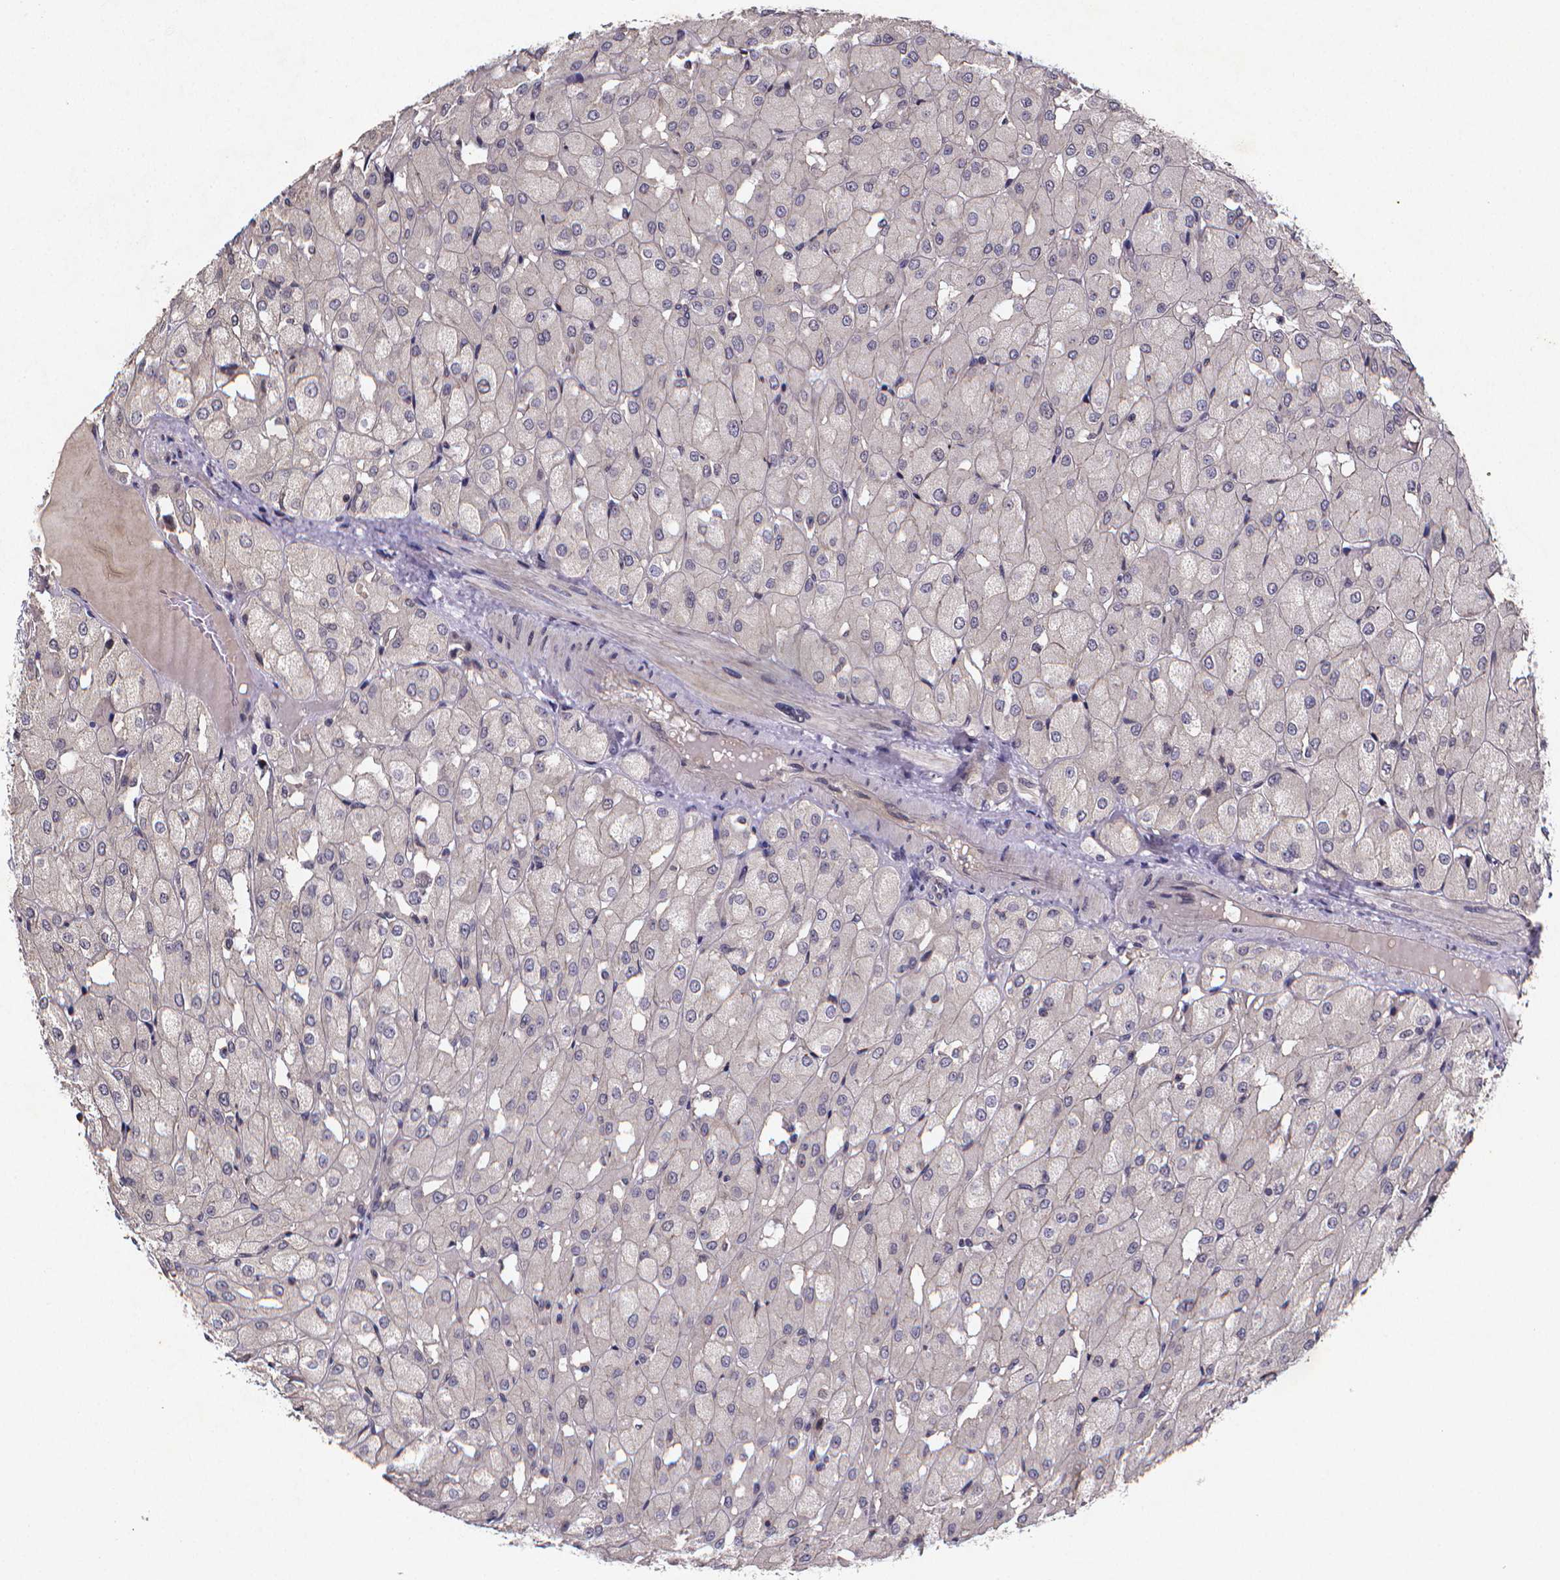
{"staining": {"intensity": "negative", "quantity": "none", "location": "none"}, "tissue": "renal cancer", "cell_type": "Tumor cells", "image_type": "cancer", "snomed": [{"axis": "morphology", "description": "Adenocarcinoma, NOS"}, {"axis": "topography", "description": "Kidney"}], "caption": "High magnification brightfield microscopy of renal adenocarcinoma stained with DAB (3,3'-diaminobenzidine) (brown) and counterstained with hematoxylin (blue): tumor cells show no significant staining. (DAB immunohistochemistry (IHC) visualized using brightfield microscopy, high magnification).", "gene": "TP73", "patient": {"sex": "male", "age": 72}}